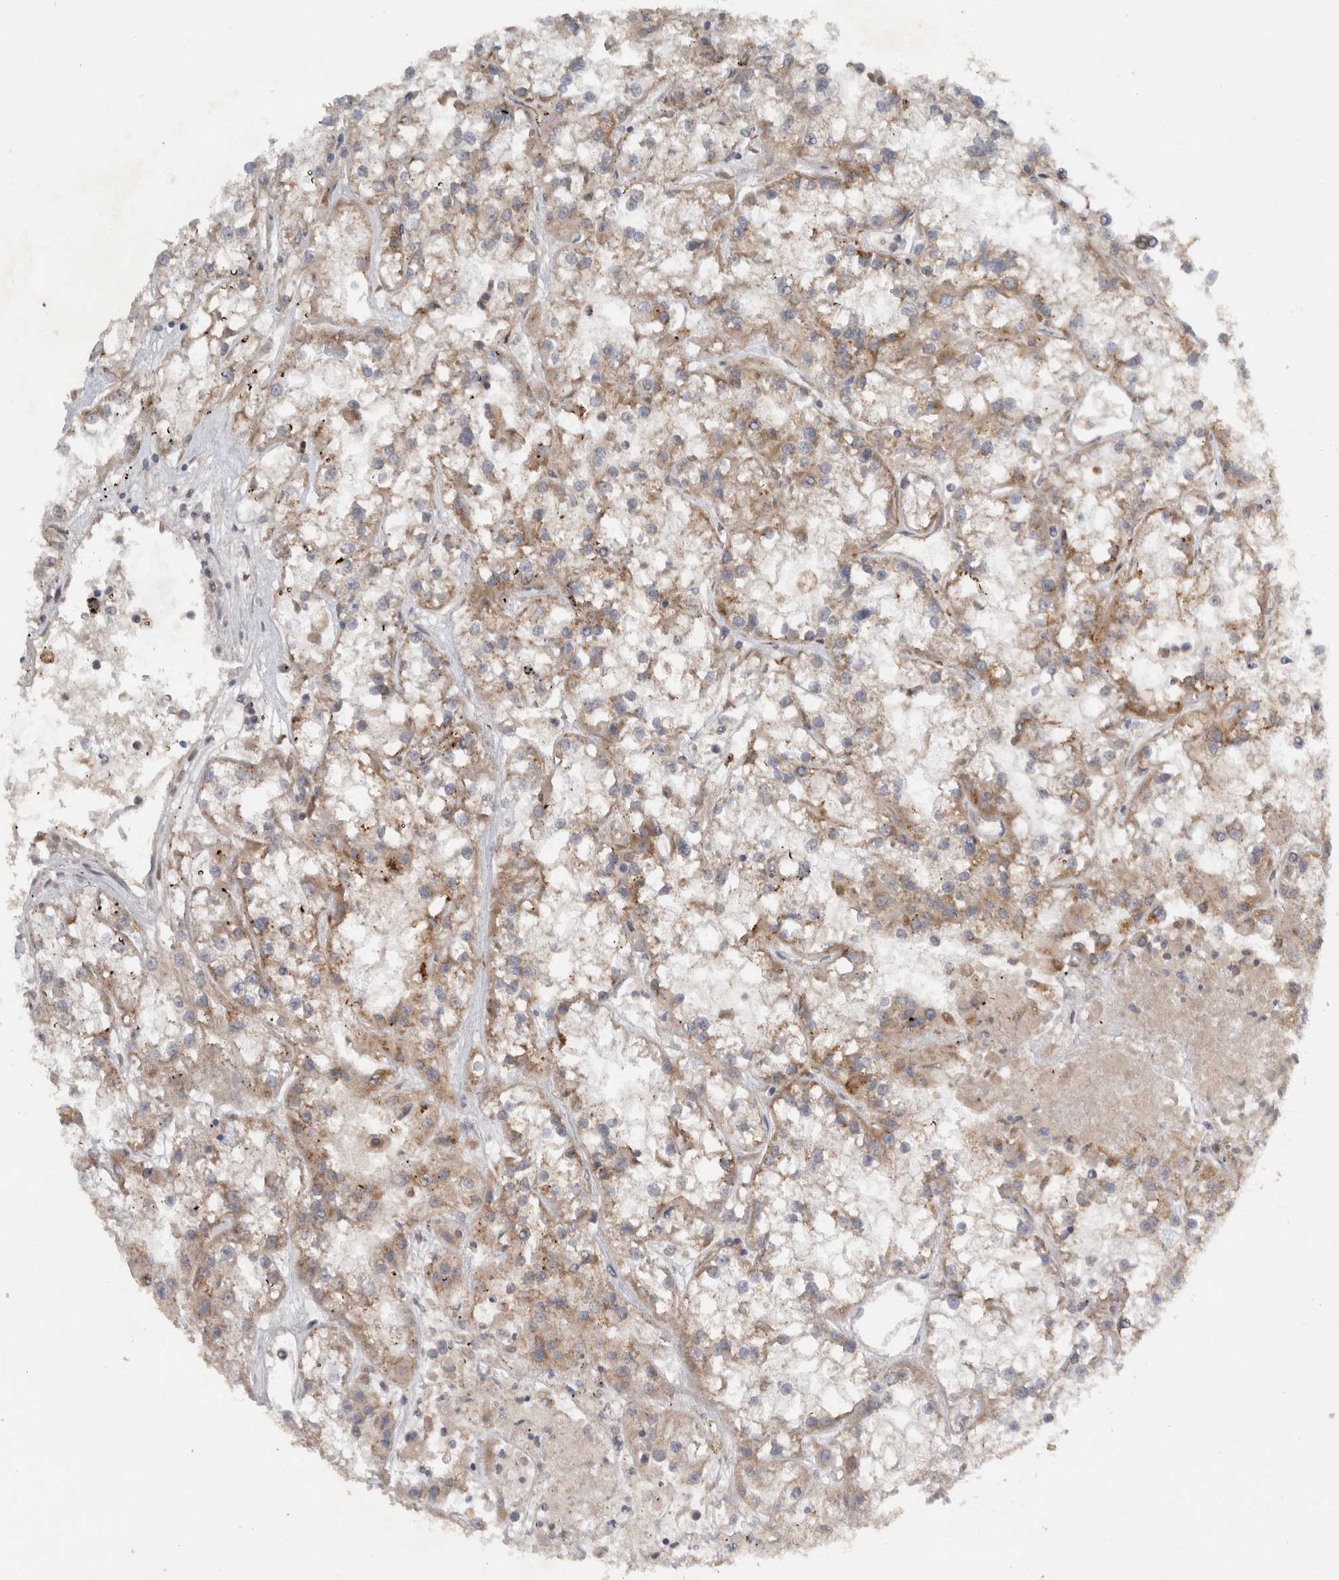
{"staining": {"intensity": "weak", "quantity": "25%-75%", "location": "cytoplasmic/membranous"}, "tissue": "renal cancer", "cell_type": "Tumor cells", "image_type": "cancer", "snomed": [{"axis": "morphology", "description": "Adenocarcinoma, NOS"}, {"axis": "topography", "description": "Kidney"}], "caption": "There is low levels of weak cytoplasmic/membranous staining in tumor cells of renal cancer, as demonstrated by immunohistochemical staining (brown color).", "gene": "SCARA5", "patient": {"sex": "female", "age": 52}}